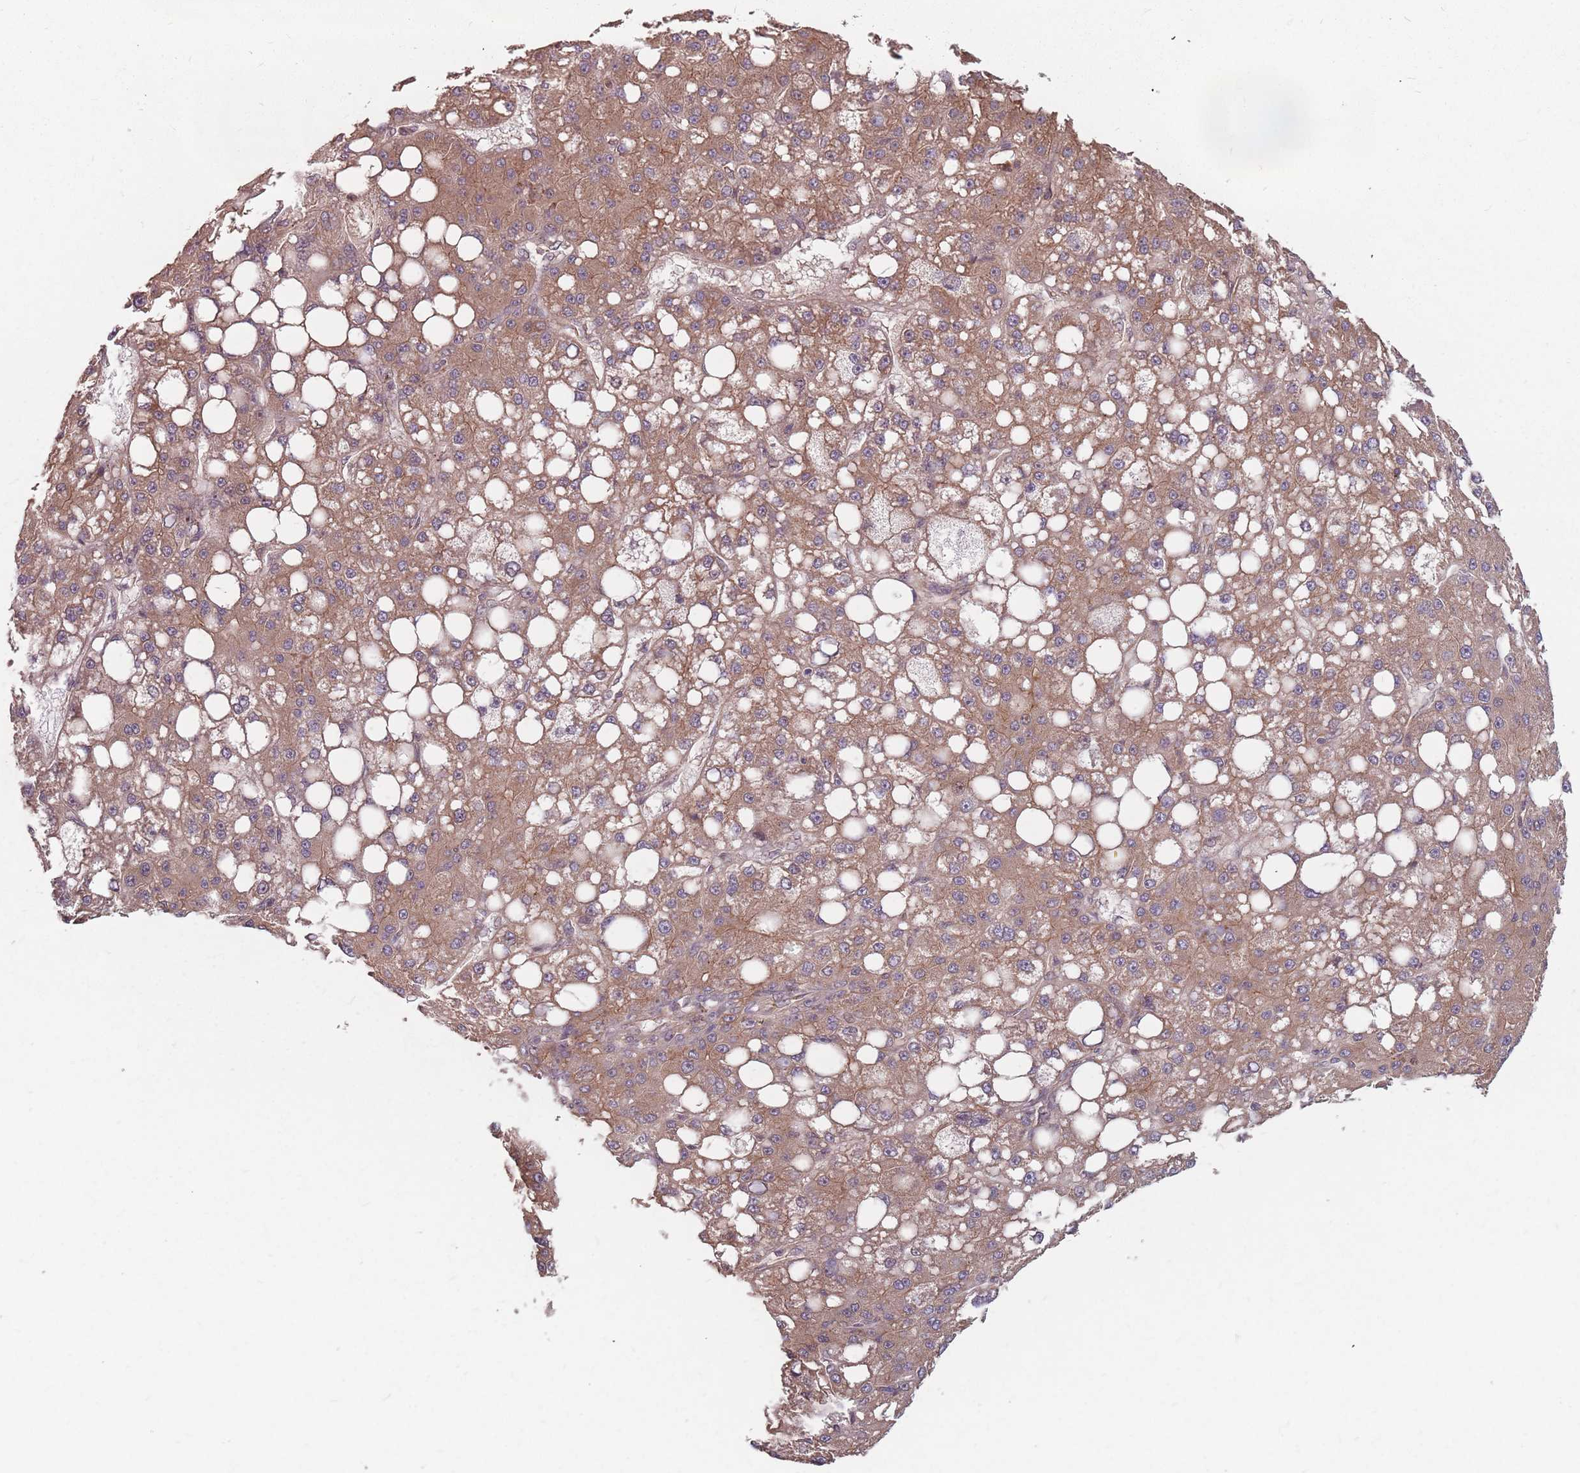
{"staining": {"intensity": "moderate", "quantity": ">75%", "location": "cytoplasmic/membranous"}, "tissue": "liver cancer", "cell_type": "Tumor cells", "image_type": "cancer", "snomed": [{"axis": "morphology", "description": "Carcinoma, Hepatocellular, NOS"}, {"axis": "topography", "description": "Liver"}], "caption": "A photomicrograph of hepatocellular carcinoma (liver) stained for a protein exhibits moderate cytoplasmic/membranous brown staining in tumor cells.", "gene": "C3orf14", "patient": {"sex": "male", "age": 67}}